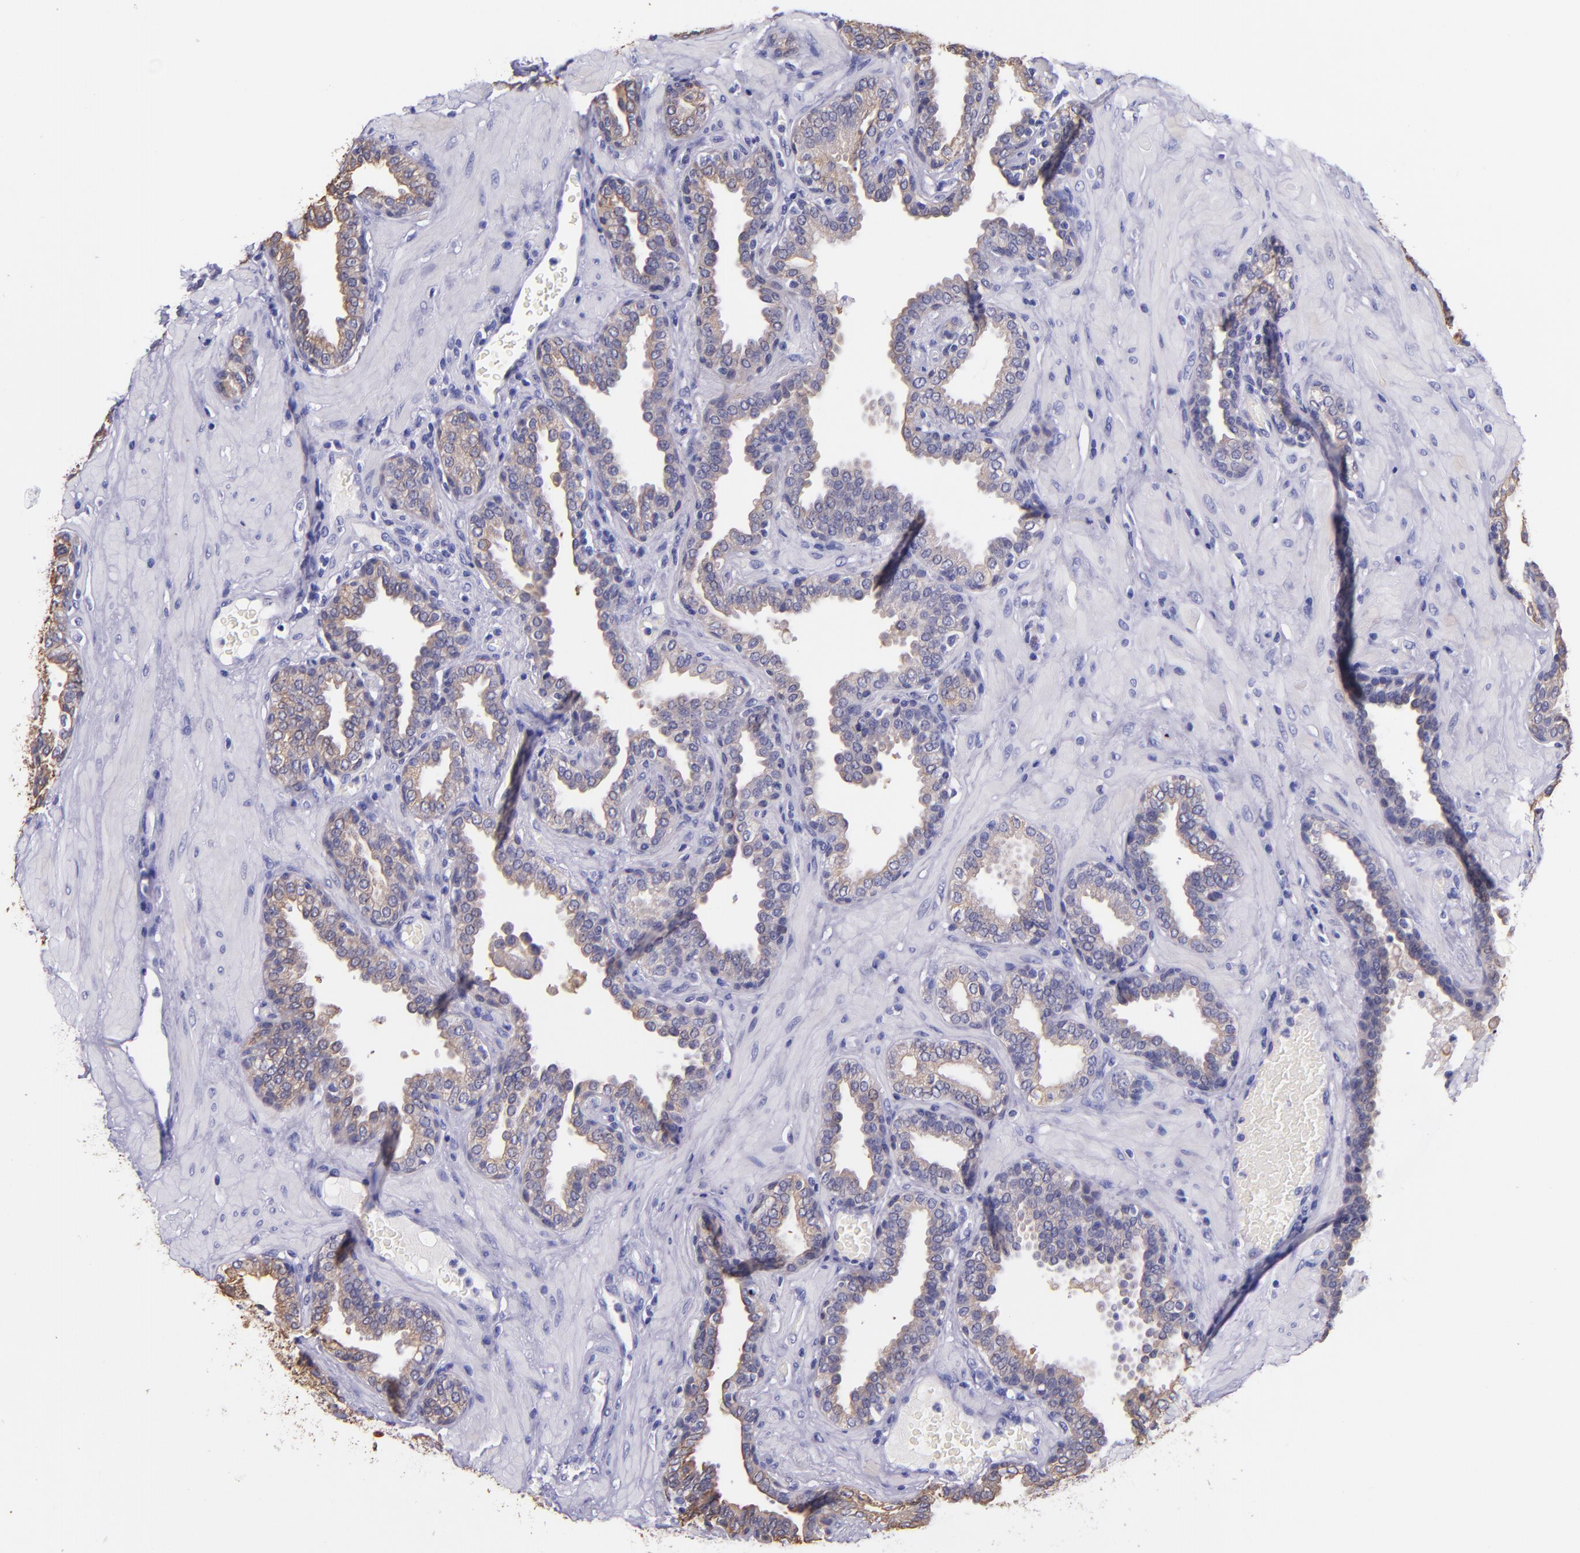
{"staining": {"intensity": "moderate", "quantity": ">75%", "location": "cytoplasmic/membranous"}, "tissue": "prostate", "cell_type": "Glandular cells", "image_type": "normal", "snomed": [{"axis": "morphology", "description": "Normal tissue, NOS"}, {"axis": "topography", "description": "Prostate"}], "caption": "IHC photomicrograph of normal prostate: human prostate stained using immunohistochemistry shows medium levels of moderate protein expression localized specifically in the cytoplasmic/membranous of glandular cells, appearing as a cytoplasmic/membranous brown color.", "gene": "KRT4", "patient": {"sex": "male", "age": 51}}